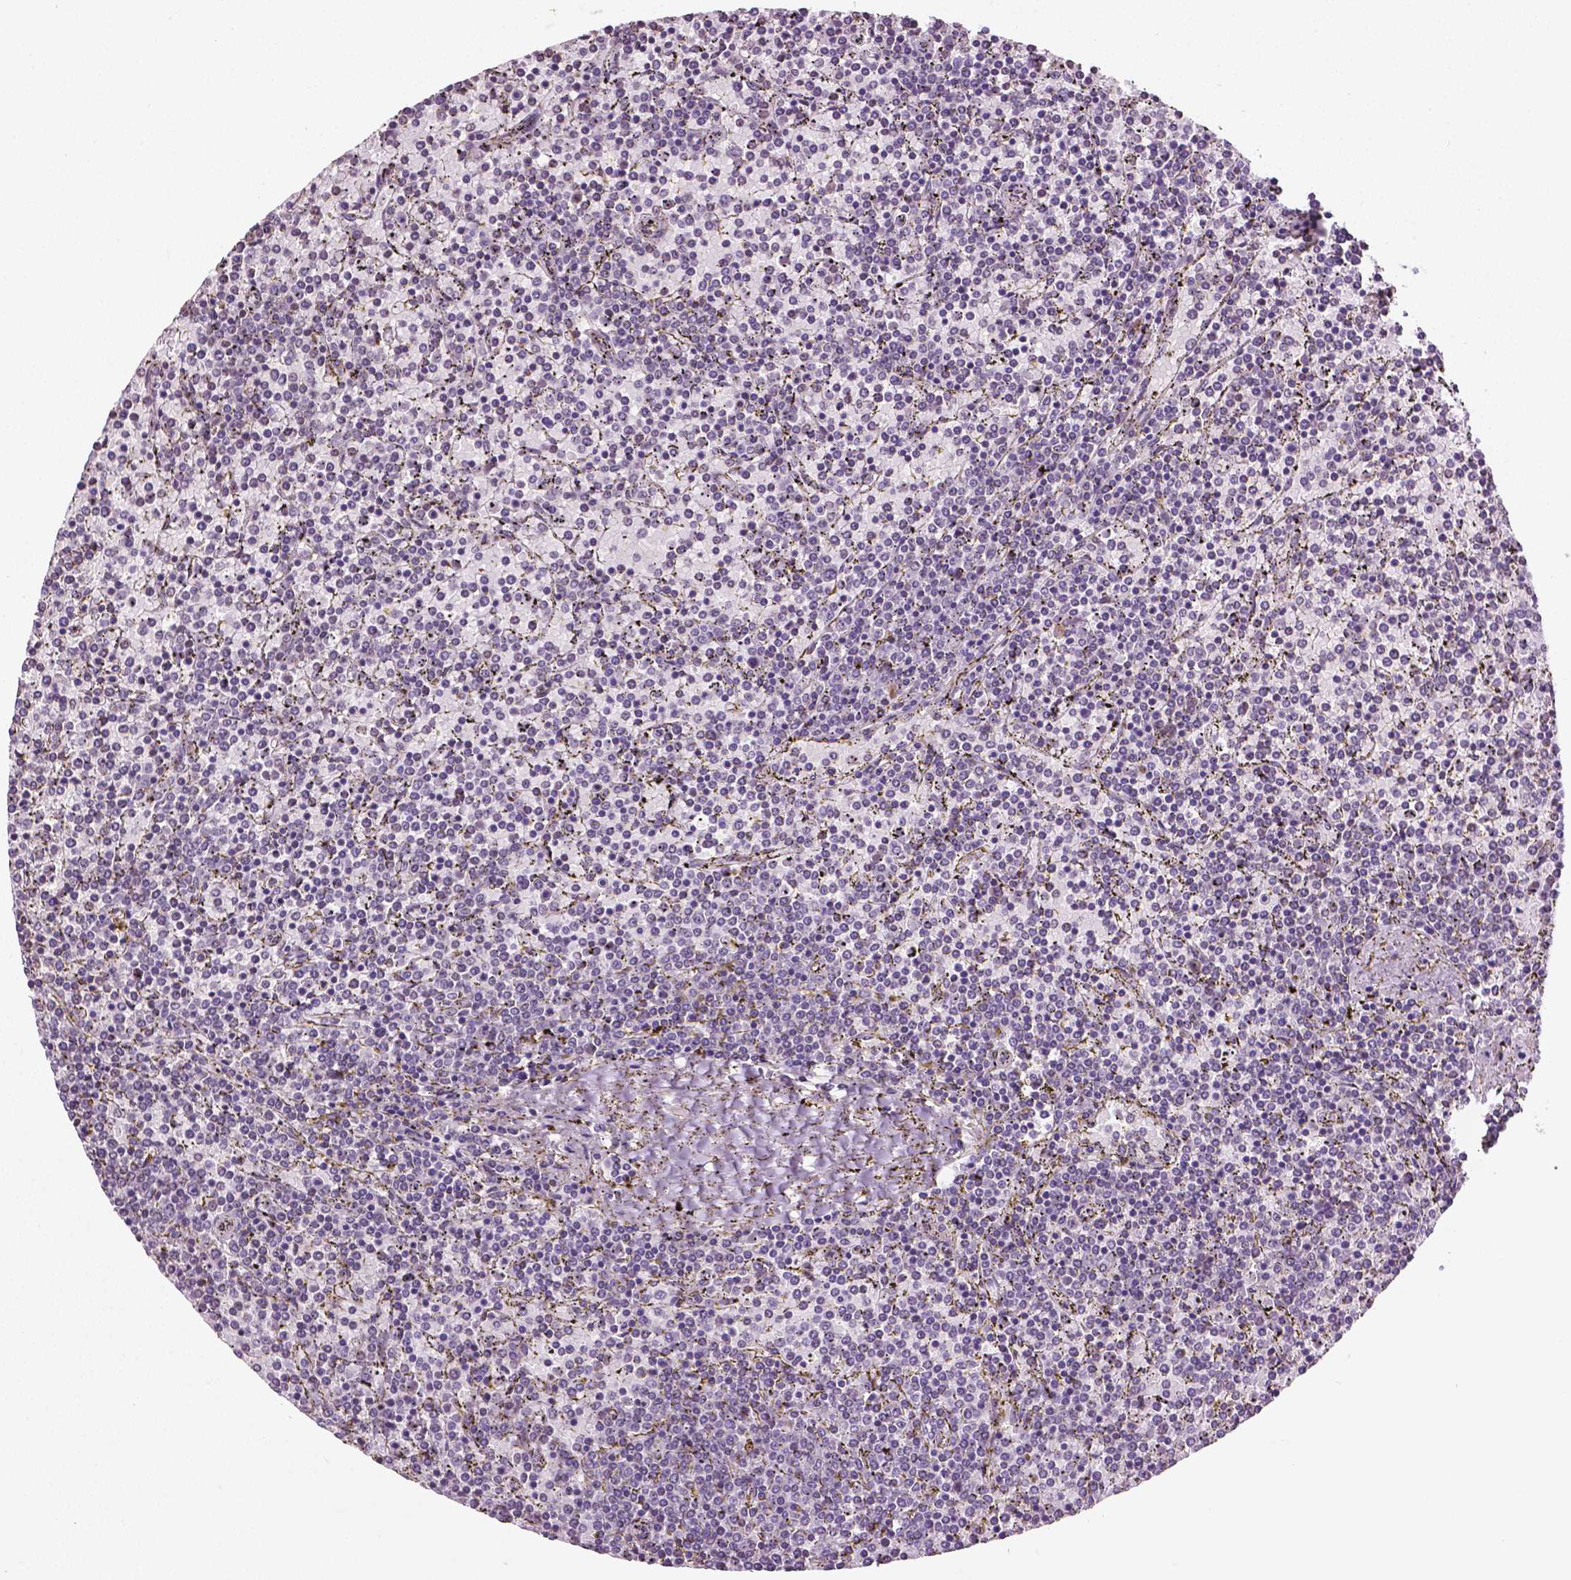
{"staining": {"intensity": "negative", "quantity": "none", "location": "none"}, "tissue": "lymphoma", "cell_type": "Tumor cells", "image_type": "cancer", "snomed": [{"axis": "morphology", "description": "Malignant lymphoma, non-Hodgkin's type, Low grade"}, {"axis": "topography", "description": "Spleen"}], "caption": "Protein analysis of malignant lymphoma, non-Hodgkin's type (low-grade) displays no significant expression in tumor cells.", "gene": "DLX5", "patient": {"sex": "female", "age": 77}}